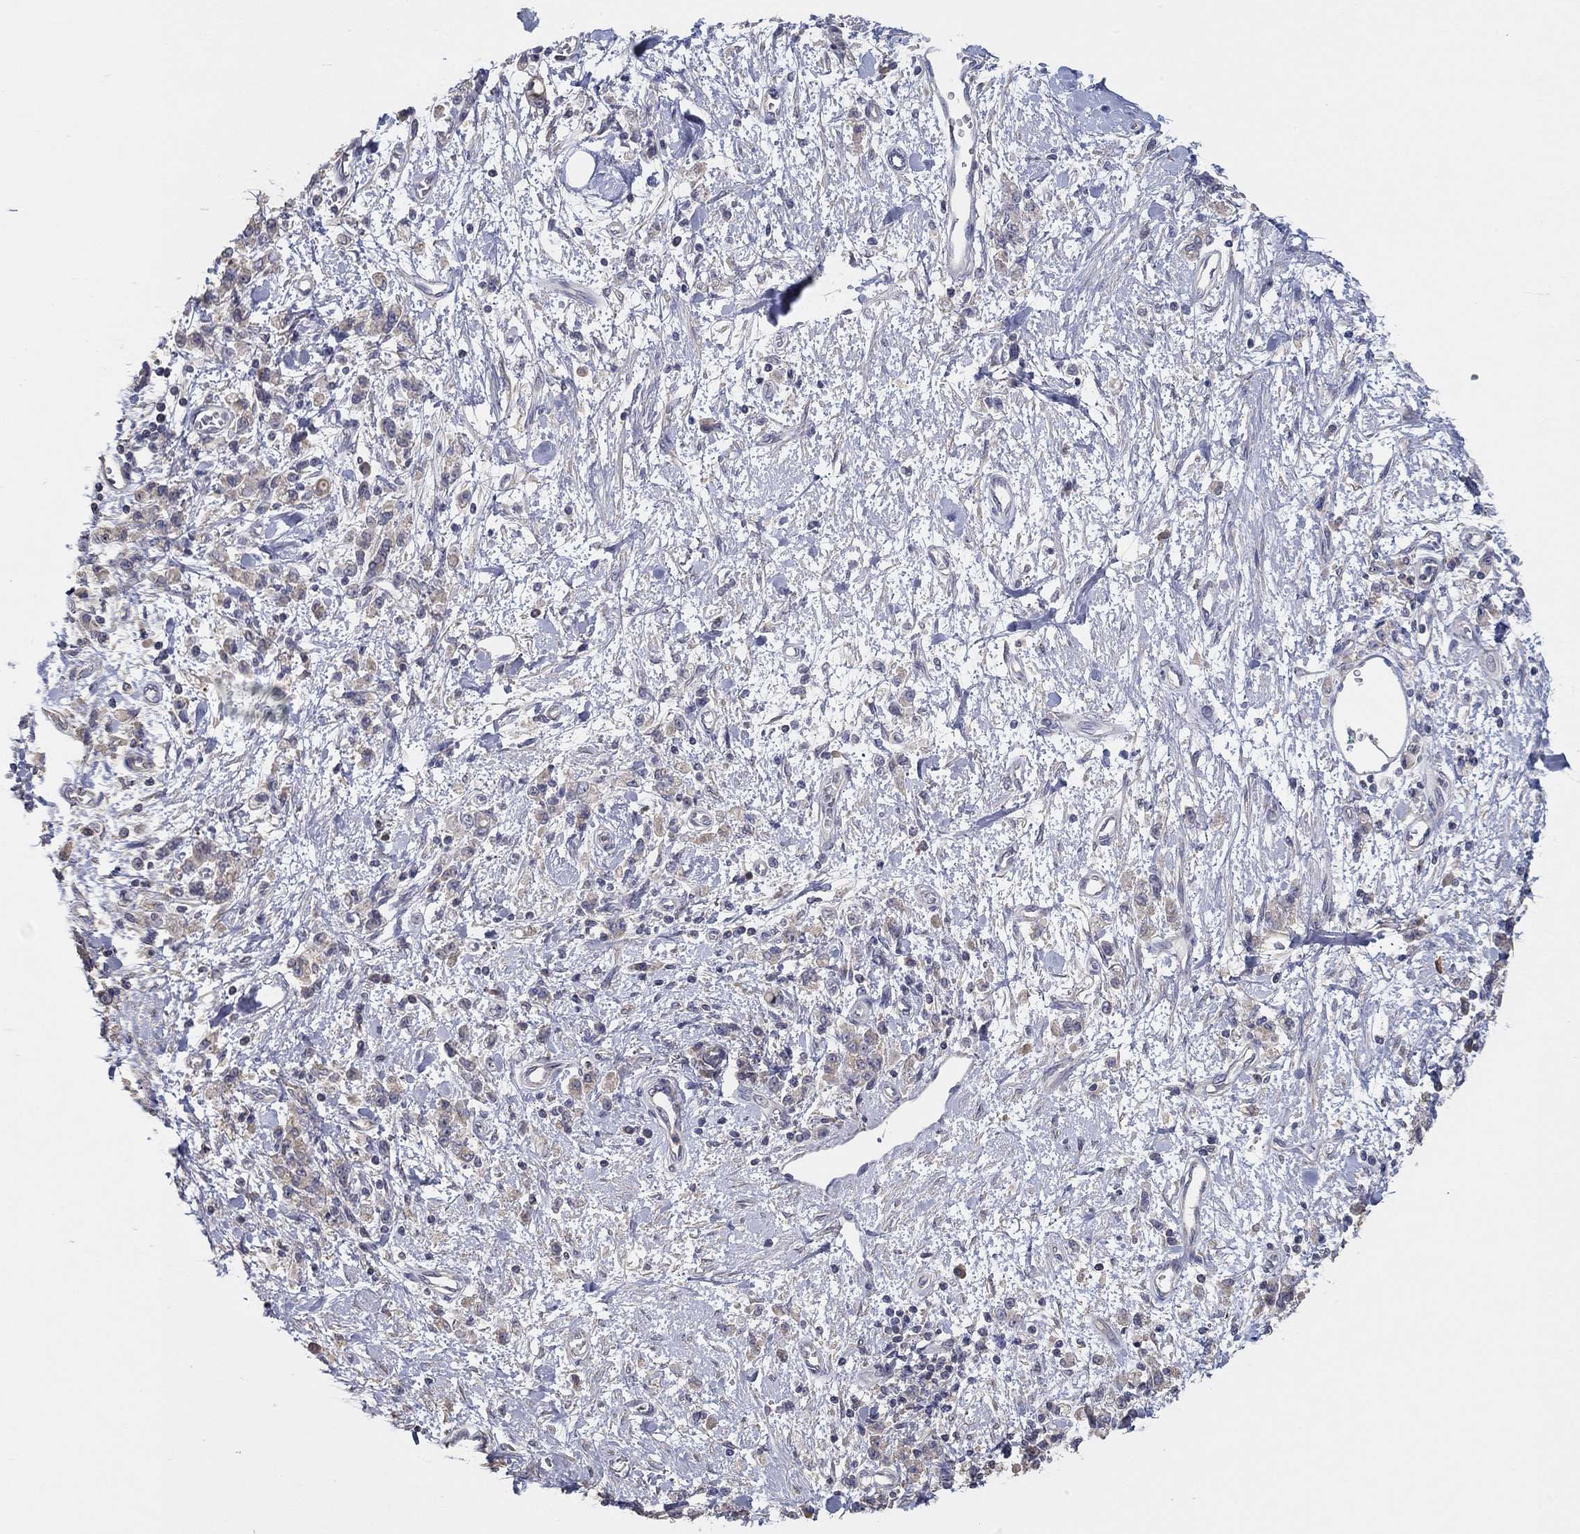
{"staining": {"intensity": "weak", "quantity": "25%-75%", "location": "cytoplasmic/membranous"}, "tissue": "stomach cancer", "cell_type": "Tumor cells", "image_type": "cancer", "snomed": [{"axis": "morphology", "description": "Adenocarcinoma, NOS"}, {"axis": "topography", "description": "Stomach"}], "caption": "This micrograph shows immunohistochemistry staining of human stomach cancer (adenocarcinoma), with low weak cytoplasmic/membranous staining in approximately 25%-75% of tumor cells.", "gene": "DOCK3", "patient": {"sex": "male", "age": 77}}